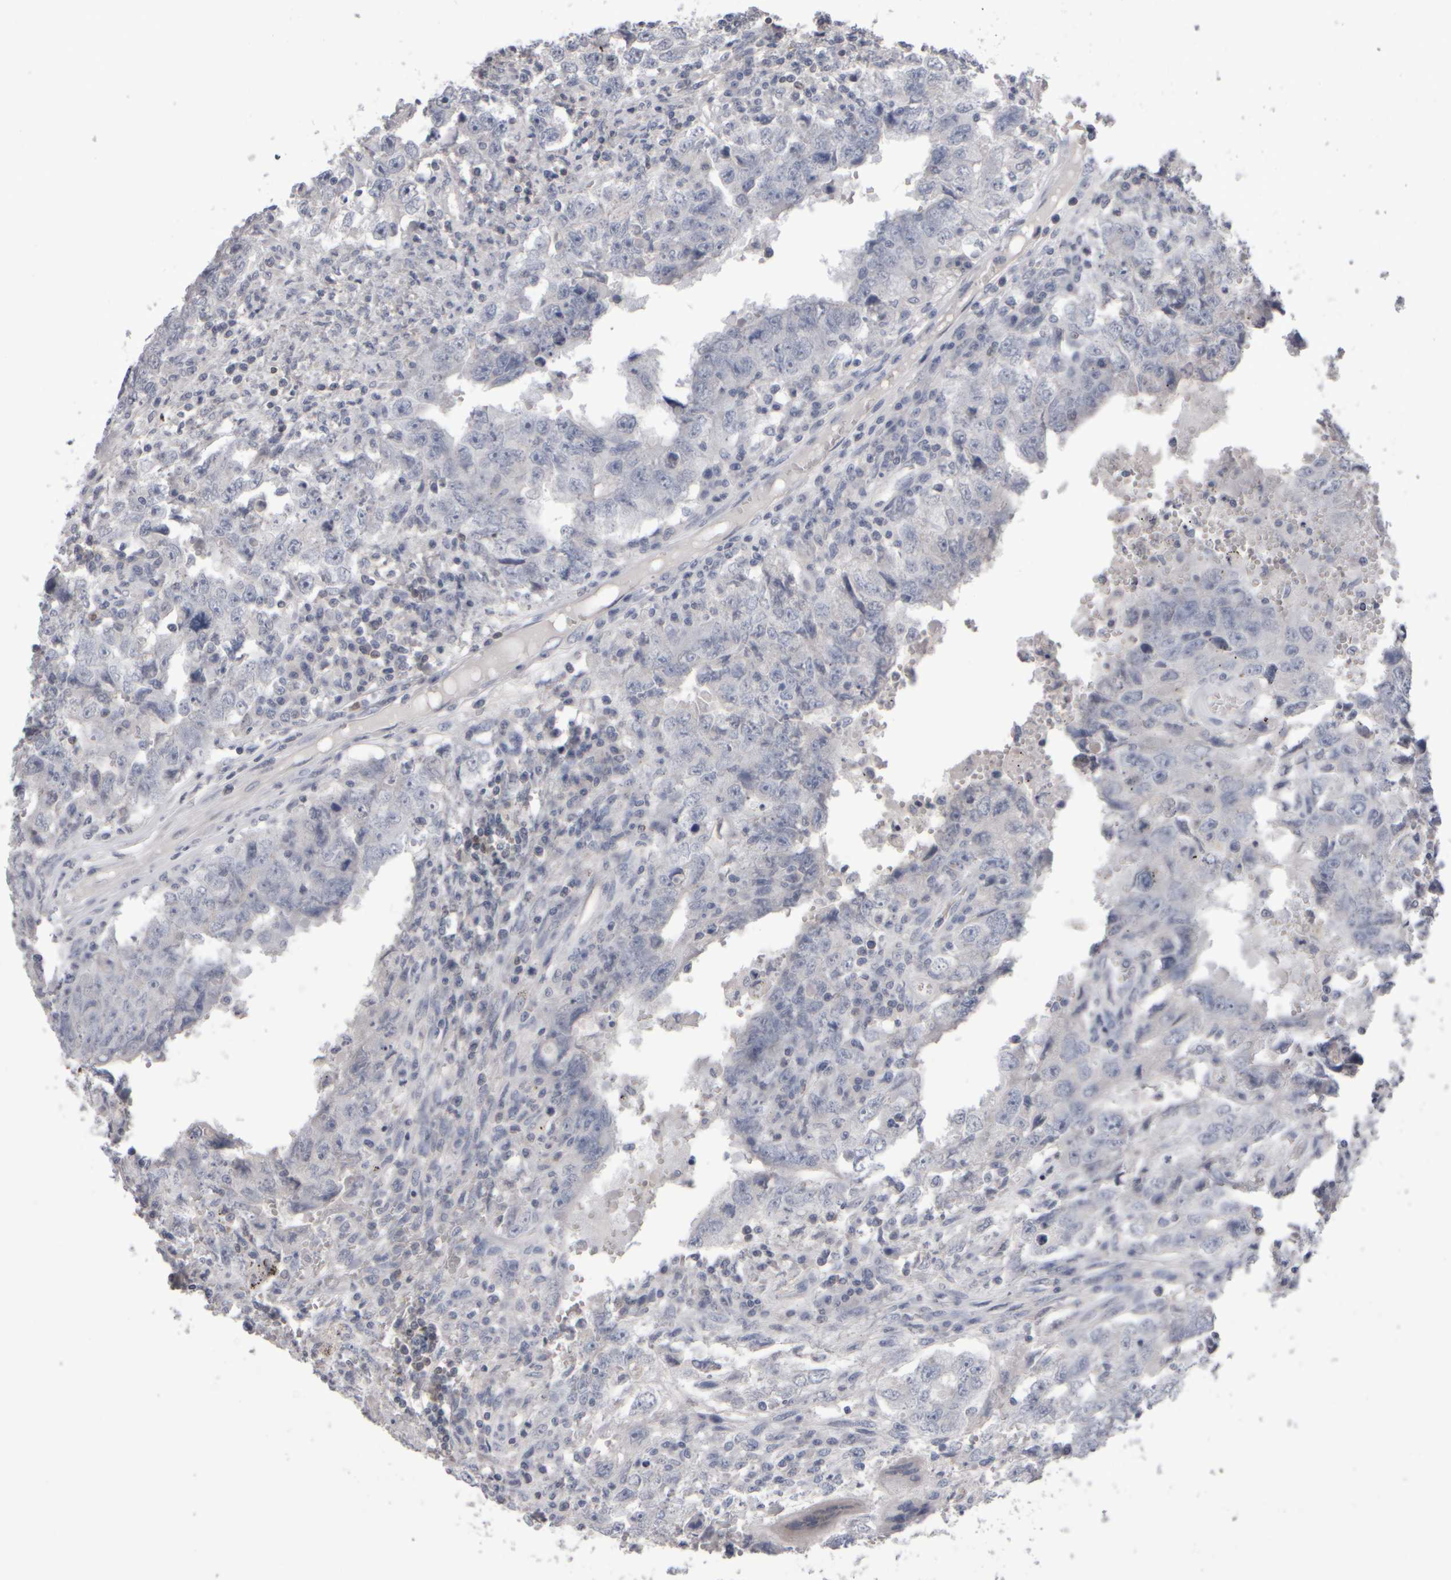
{"staining": {"intensity": "negative", "quantity": "none", "location": "none"}, "tissue": "testis cancer", "cell_type": "Tumor cells", "image_type": "cancer", "snomed": [{"axis": "morphology", "description": "Carcinoma, Embryonal, NOS"}, {"axis": "topography", "description": "Testis"}], "caption": "IHC micrograph of testis cancer stained for a protein (brown), which displays no expression in tumor cells.", "gene": "EPHX2", "patient": {"sex": "male", "age": 26}}